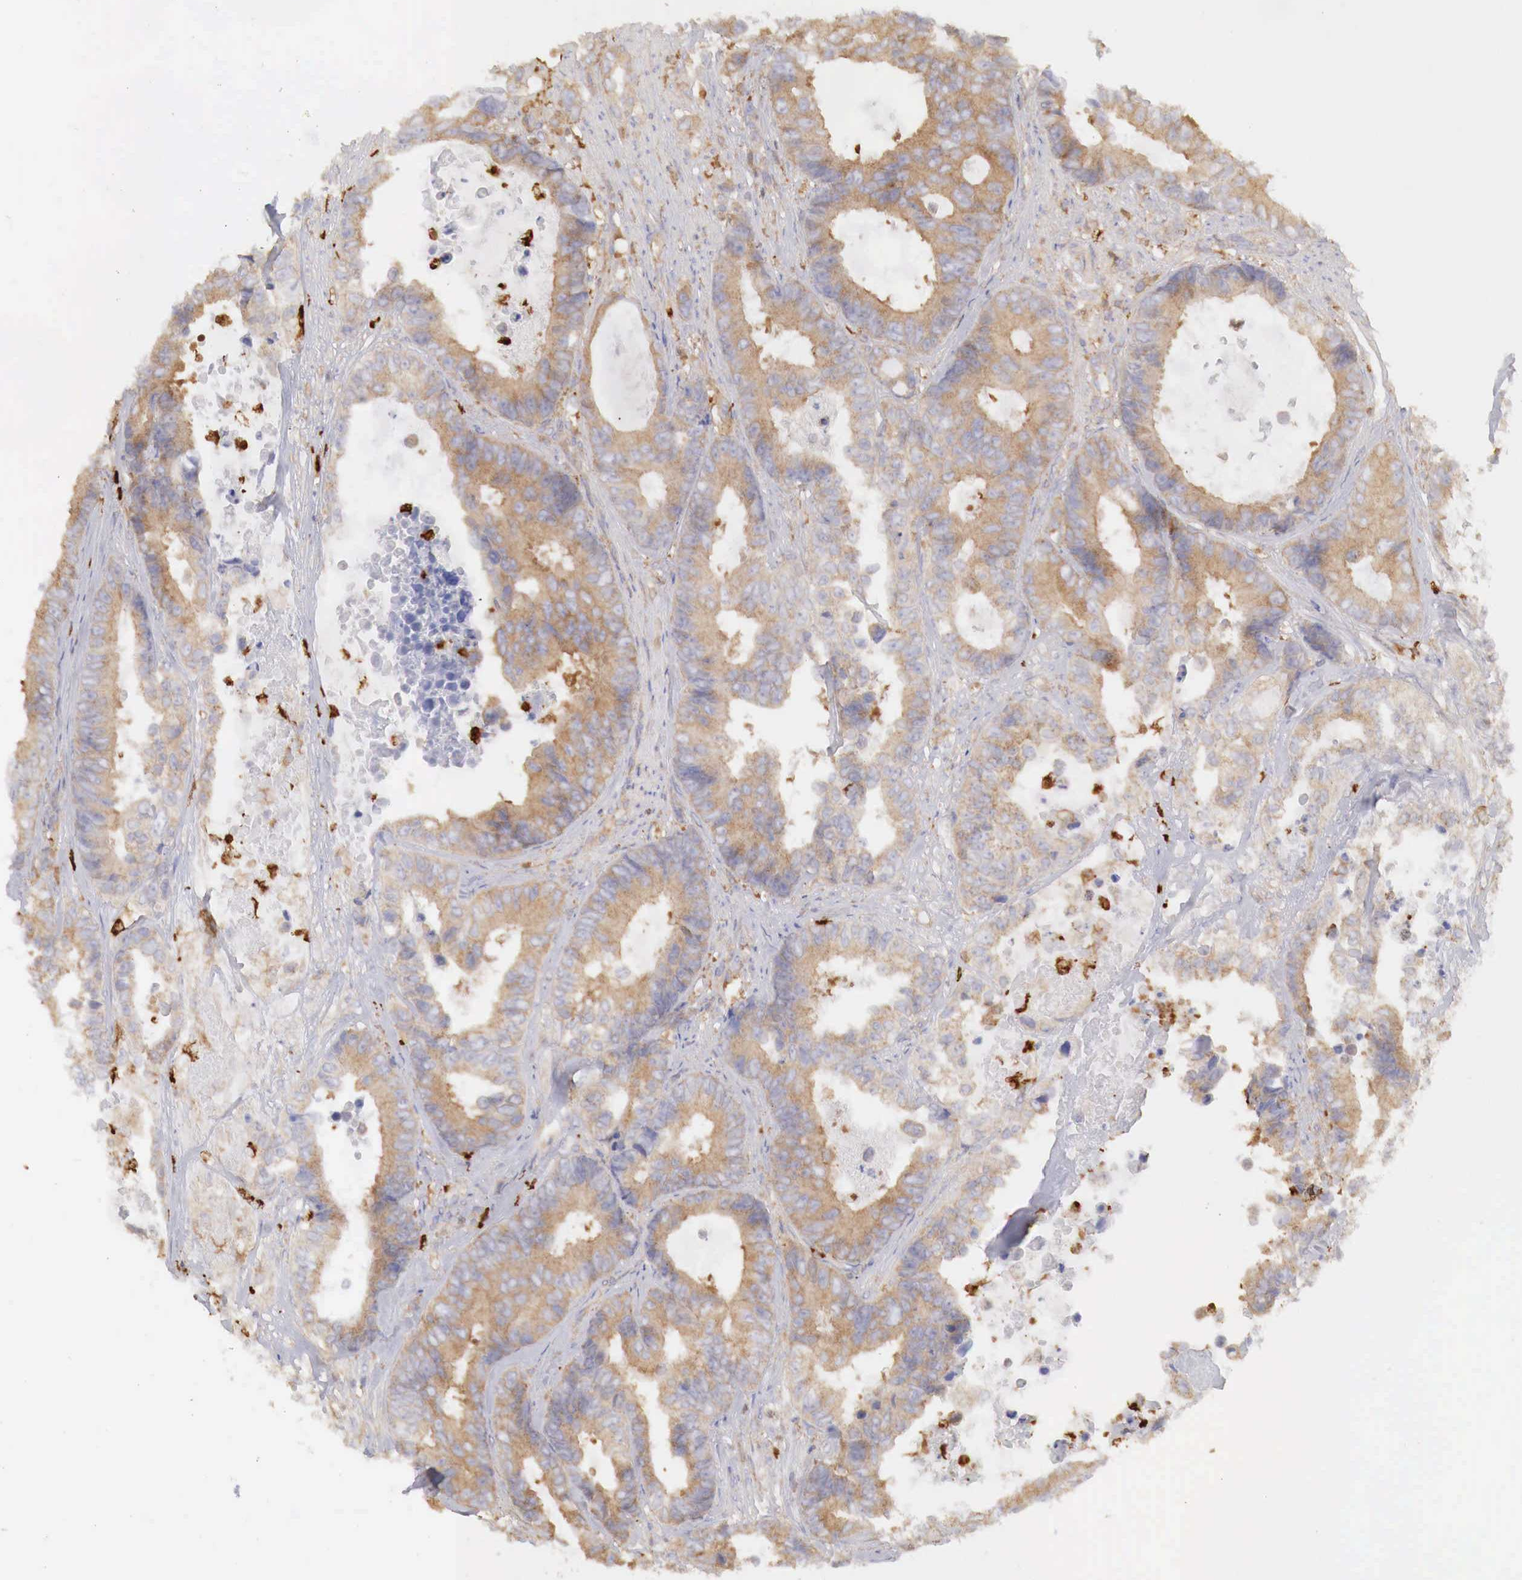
{"staining": {"intensity": "moderate", "quantity": "25%-75%", "location": "cytoplasmic/membranous"}, "tissue": "colorectal cancer", "cell_type": "Tumor cells", "image_type": "cancer", "snomed": [{"axis": "morphology", "description": "Adenocarcinoma, NOS"}, {"axis": "topography", "description": "Rectum"}], "caption": "This is an image of immunohistochemistry (IHC) staining of colorectal adenocarcinoma, which shows moderate expression in the cytoplasmic/membranous of tumor cells.", "gene": "G6PD", "patient": {"sex": "female", "age": 98}}